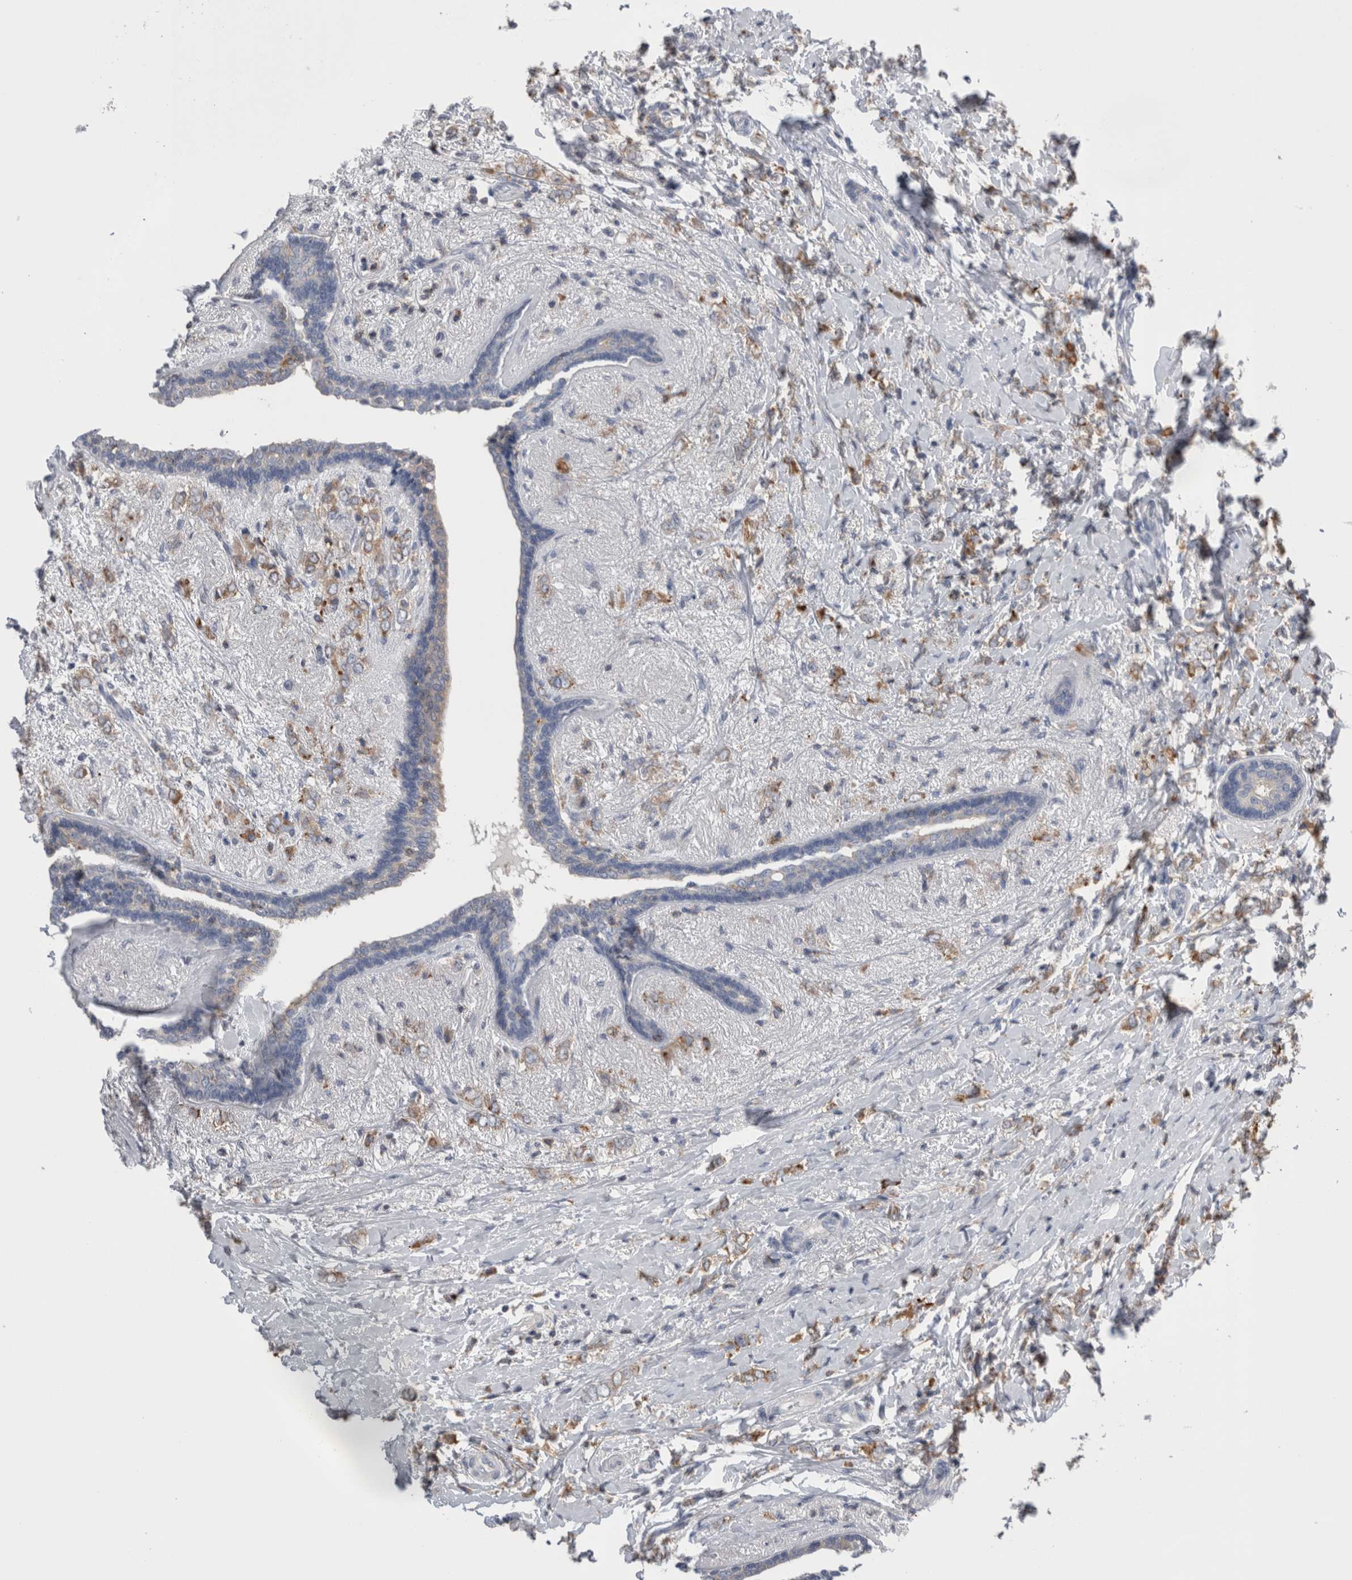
{"staining": {"intensity": "weak", "quantity": ">75%", "location": "cytoplasmic/membranous"}, "tissue": "breast cancer", "cell_type": "Tumor cells", "image_type": "cancer", "snomed": [{"axis": "morphology", "description": "Normal tissue, NOS"}, {"axis": "morphology", "description": "Lobular carcinoma"}, {"axis": "topography", "description": "Breast"}], "caption": "DAB immunohistochemical staining of human lobular carcinoma (breast) reveals weak cytoplasmic/membranous protein expression in about >75% of tumor cells.", "gene": "DCTN6", "patient": {"sex": "female", "age": 47}}